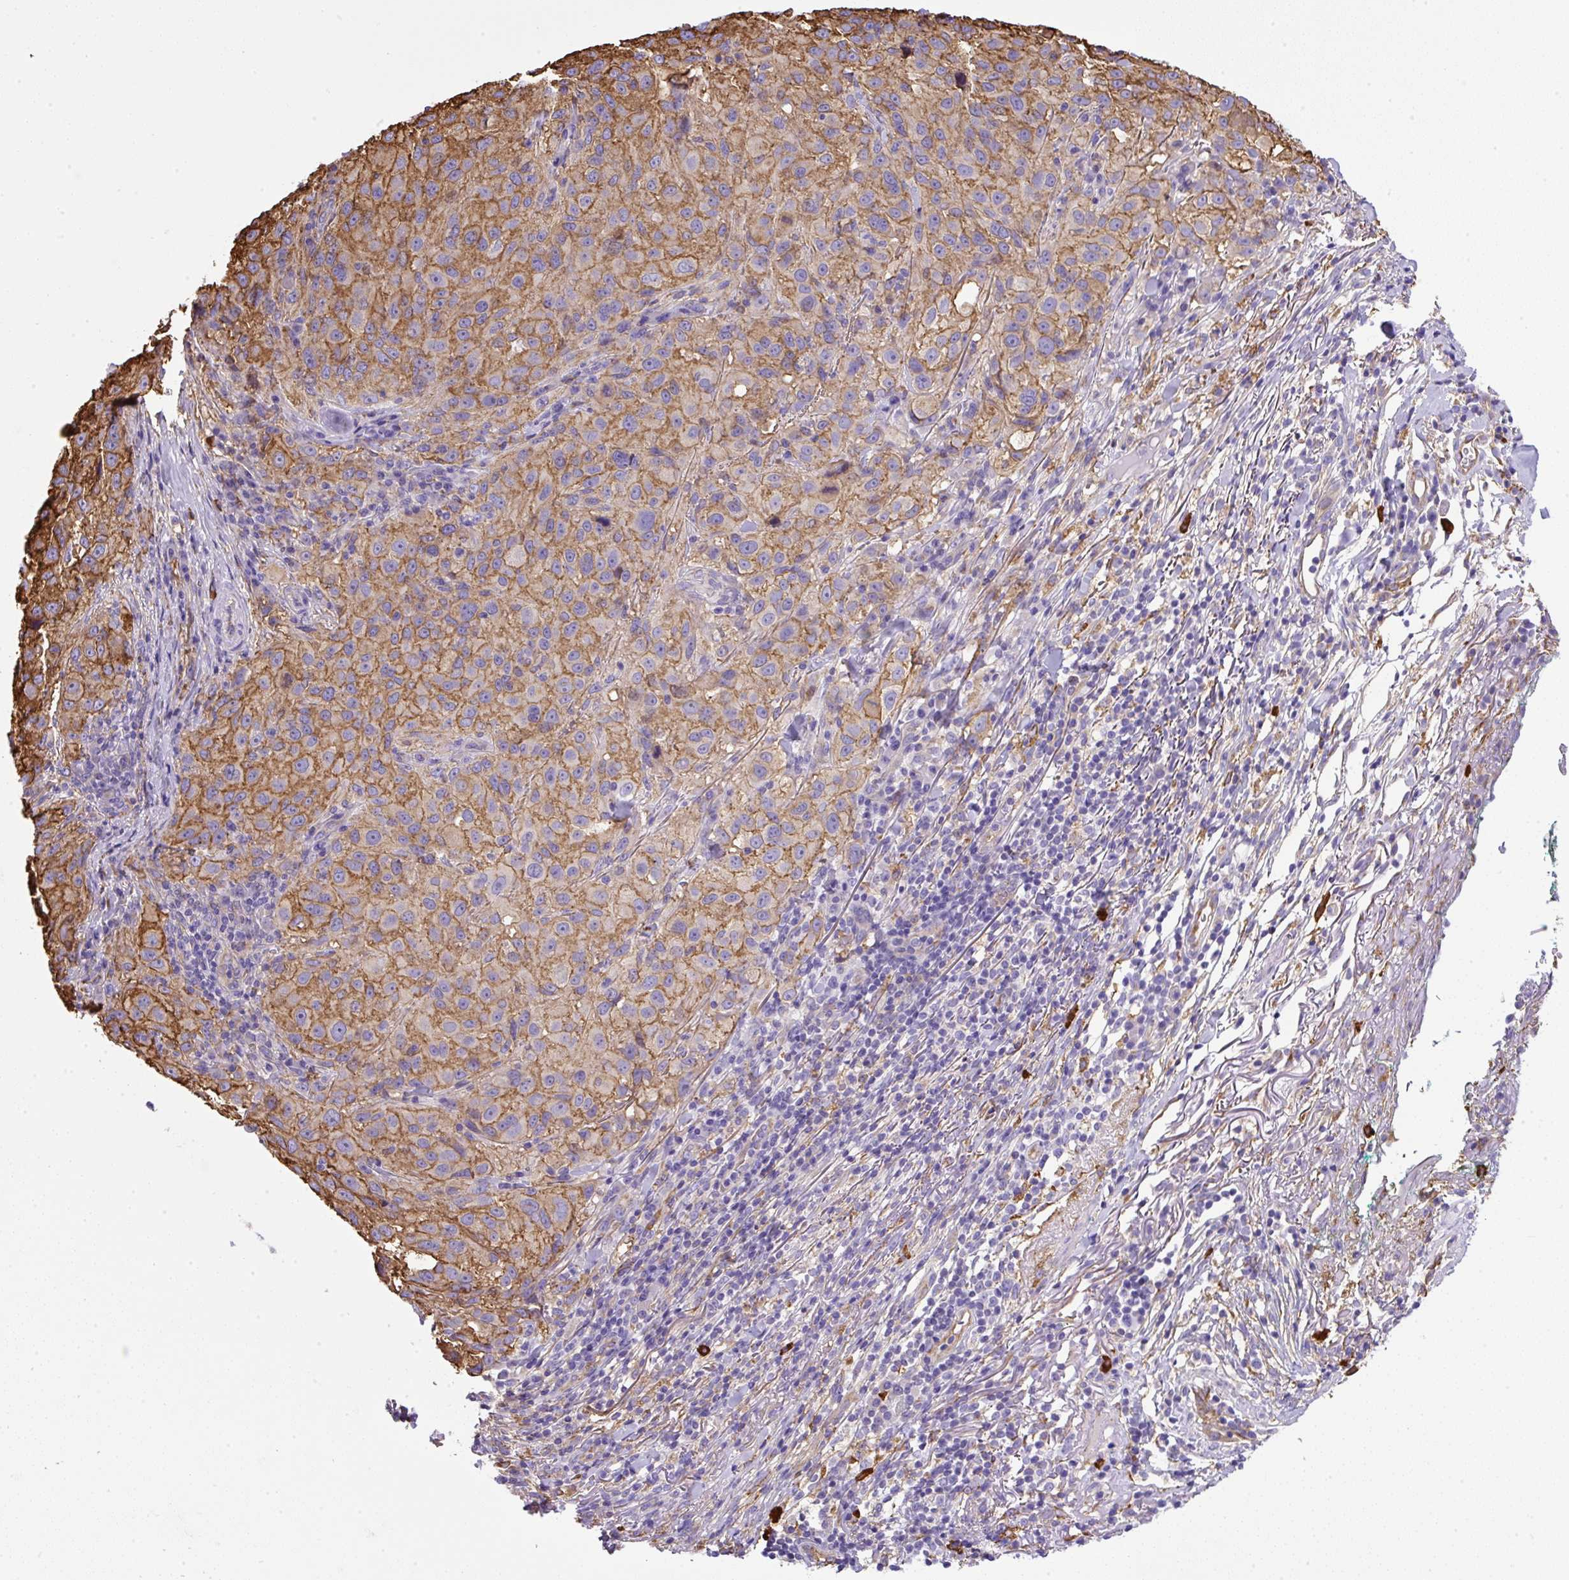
{"staining": {"intensity": "moderate", "quantity": "25%-75%", "location": "cytoplasmic/membranous"}, "tissue": "melanoma", "cell_type": "Tumor cells", "image_type": "cancer", "snomed": [{"axis": "morphology", "description": "Necrosis, NOS"}, {"axis": "morphology", "description": "Malignant melanoma, NOS"}, {"axis": "topography", "description": "Skin"}], "caption": "Immunohistochemistry (IHC) staining of melanoma, which exhibits medium levels of moderate cytoplasmic/membranous positivity in approximately 25%-75% of tumor cells indicating moderate cytoplasmic/membranous protein positivity. The staining was performed using DAB (brown) for protein detection and nuclei were counterstained in hematoxylin (blue).", "gene": "MAGEB5", "patient": {"sex": "female", "age": 87}}